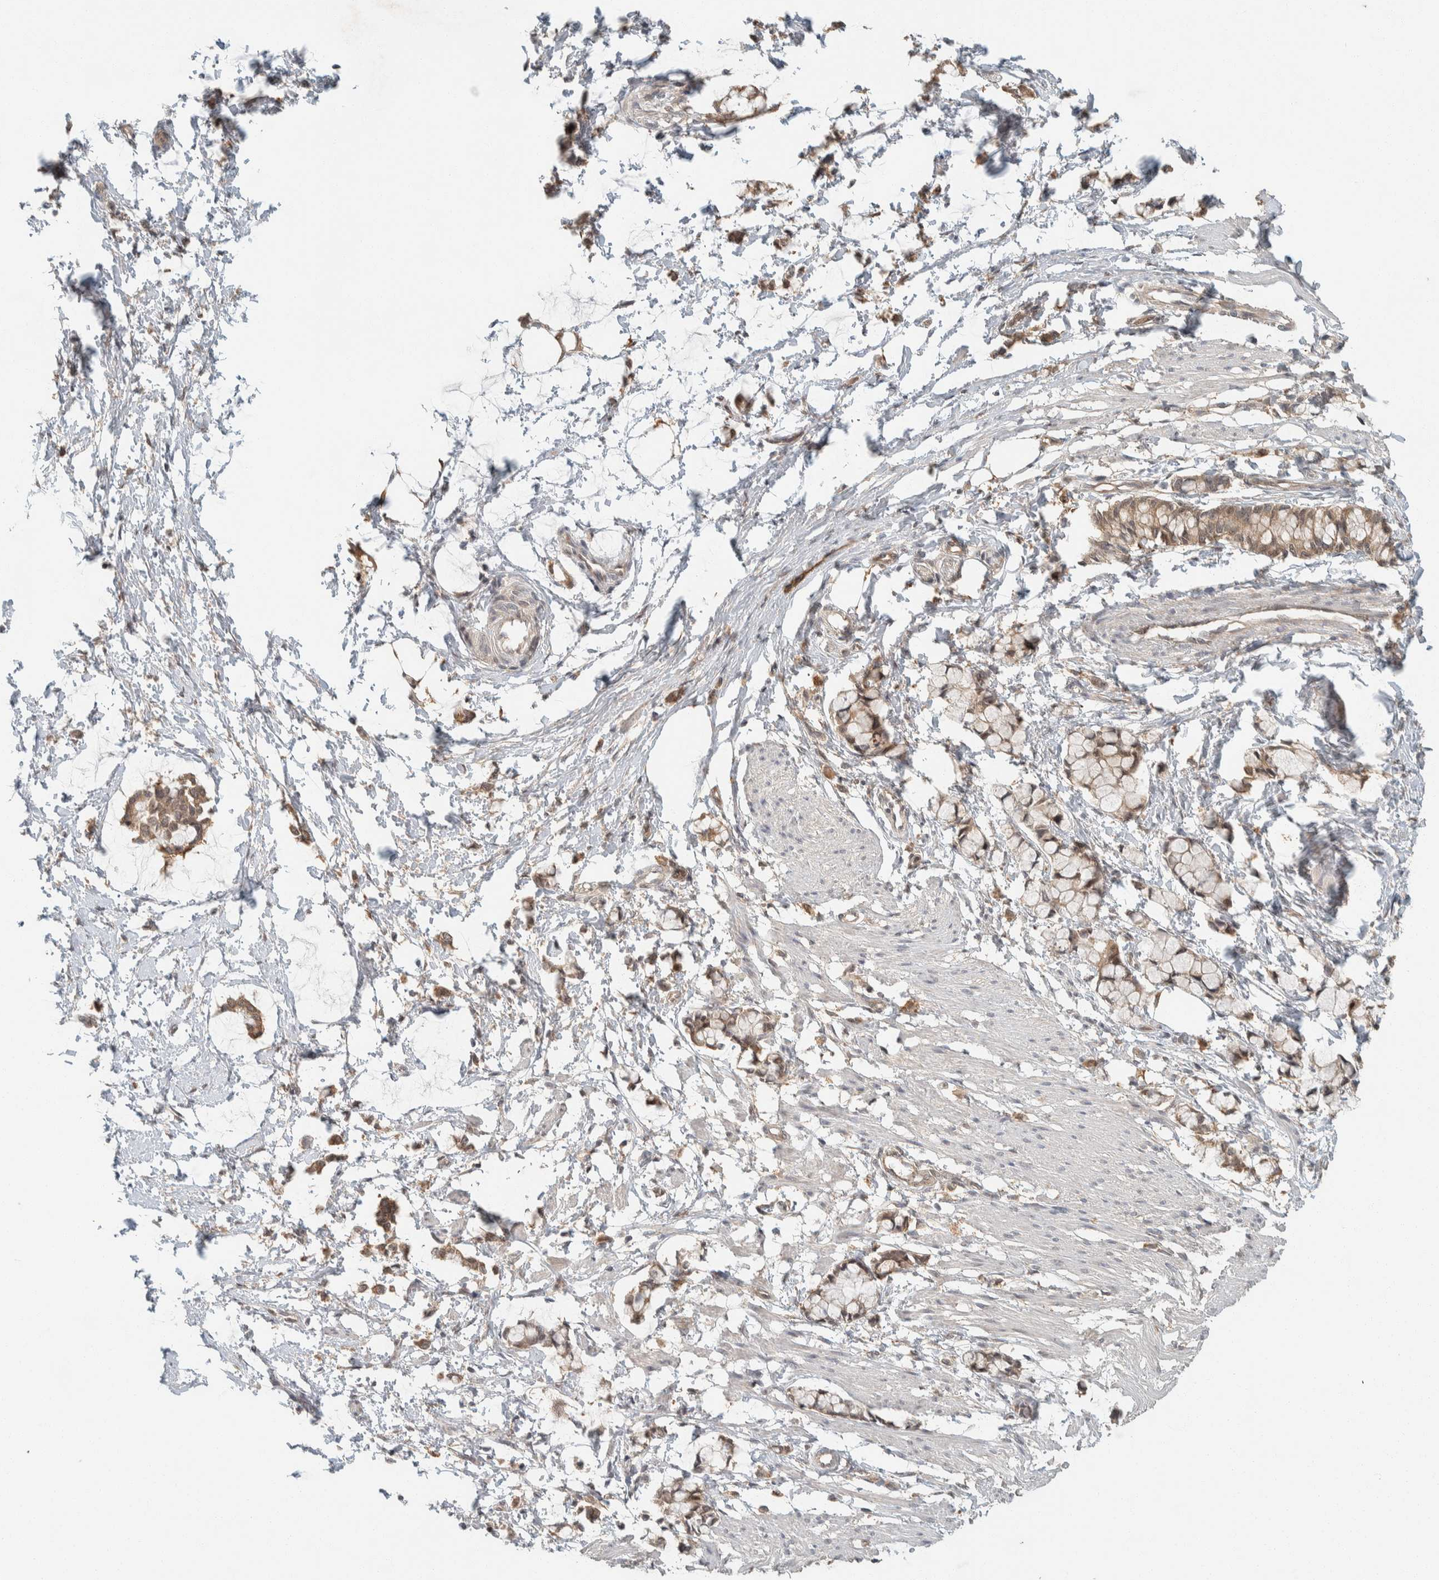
{"staining": {"intensity": "moderate", "quantity": "25%-75%", "location": "cytoplasmic/membranous"}, "tissue": "smooth muscle", "cell_type": "Smooth muscle cells", "image_type": "normal", "snomed": [{"axis": "morphology", "description": "Normal tissue, NOS"}, {"axis": "morphology", "description": "Adenocarcinoma, NOS"}, {"axis": "topography", "description": "Smooth muscle"}, {"axis": "topography", "description": "Colon"}], "caption": "Brown immunohistochemical staining in benign human smooth muscle shows moderate cytoplasmic/membranous staining in approximately 25%-75% of smooth muscle cells.", "gene": "ZNF567", "patient": {"sex": "male", "age": 14}}